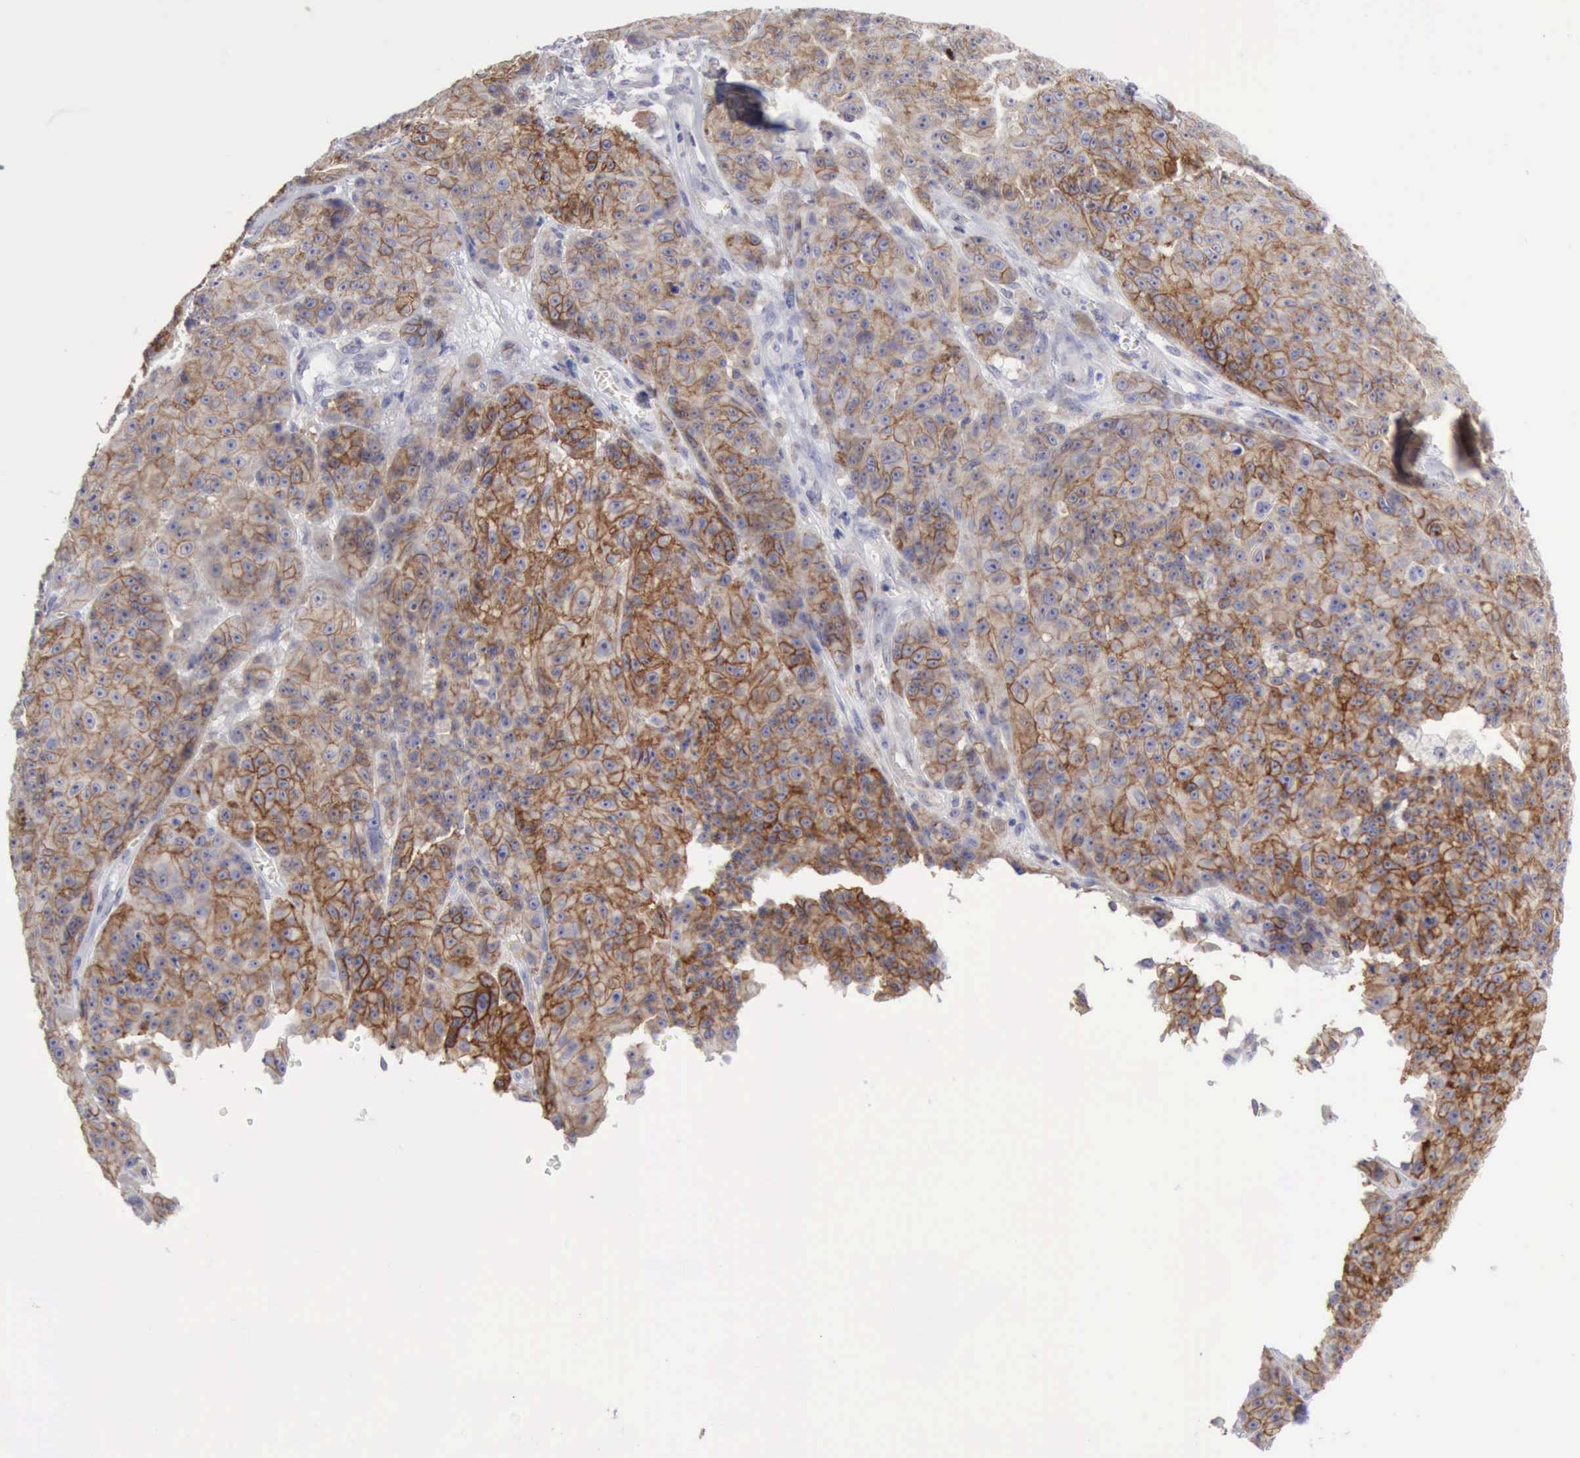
{"staining": {"intensity": "moderate", "quantity": "25%-75%", "location": "cytoplasmic/membranous"}, "tissue": "melanoma", "cell_type": "Tumor cells", "image_type": "cancer", "snomed": [{"axis": "morphology", "description": "Malignant melanoma, NOS"}, {"axis": "topography", "description": "Skin"}], "caption": "The photomicrograph displays staining of melanoma, revealing moderate cytoplasmic/membranous protein positivity (brown color) within tumor cells.", "gene": "TFRC", "patient": {"sex": "male", "age": 64}}